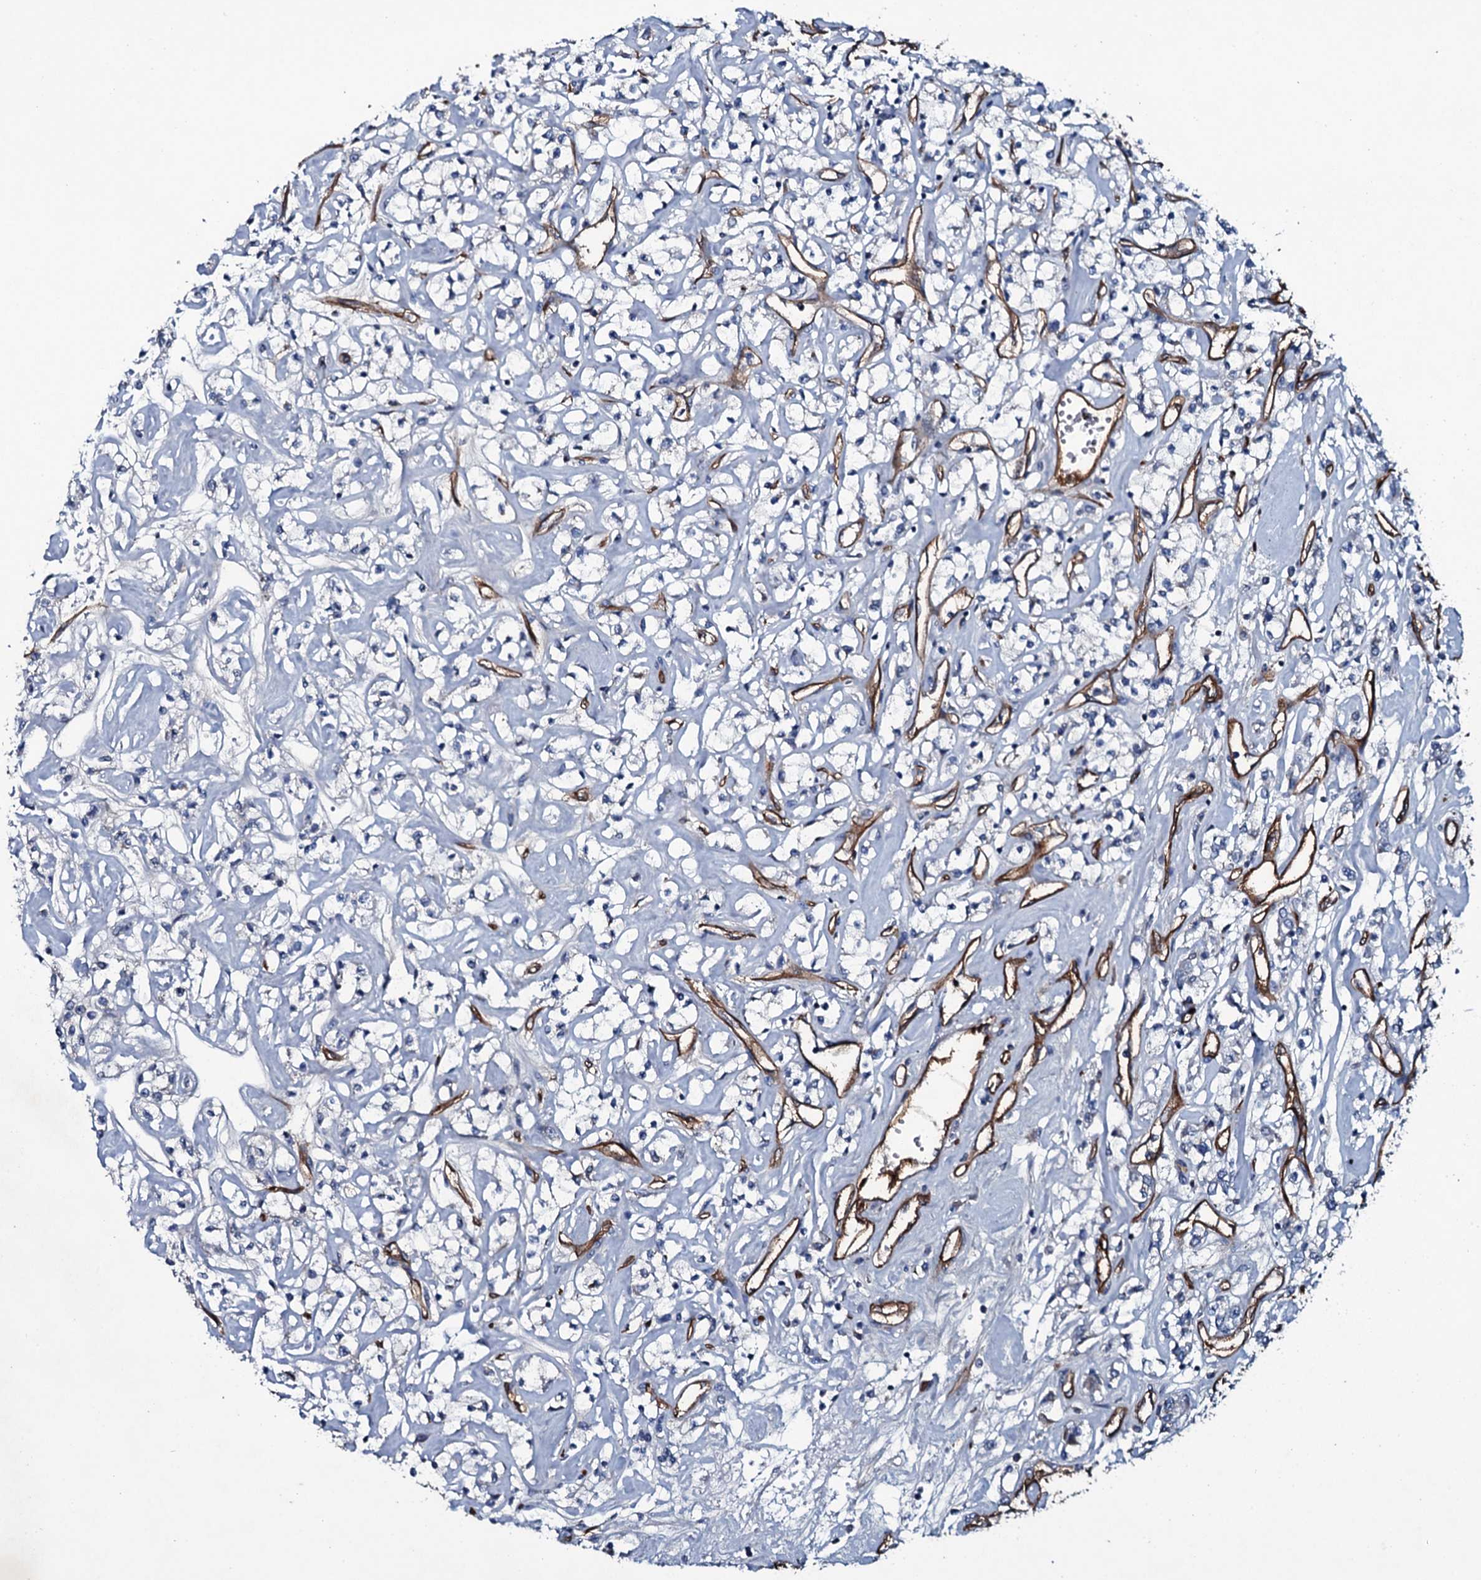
{"staining": {"intensity": "negative", "quantity": "none", "location": "none"}, "tissue": "renal cancer", "cell_type": "Tumor cells", "image_type": "cancer", "snomed": [{"axis": "morphology", "description": "Adenocarcinoma, NOS"}, {"axis": "topography", "description": "Kidney"}], "caption": "This is an immunohistochemistry (IHC) photomicrograph of human renal adenocarcinoma. There is no expression in tumor cells.", "gene": "CLEC14A", "patient": {"sex": "female", "age": 59}}